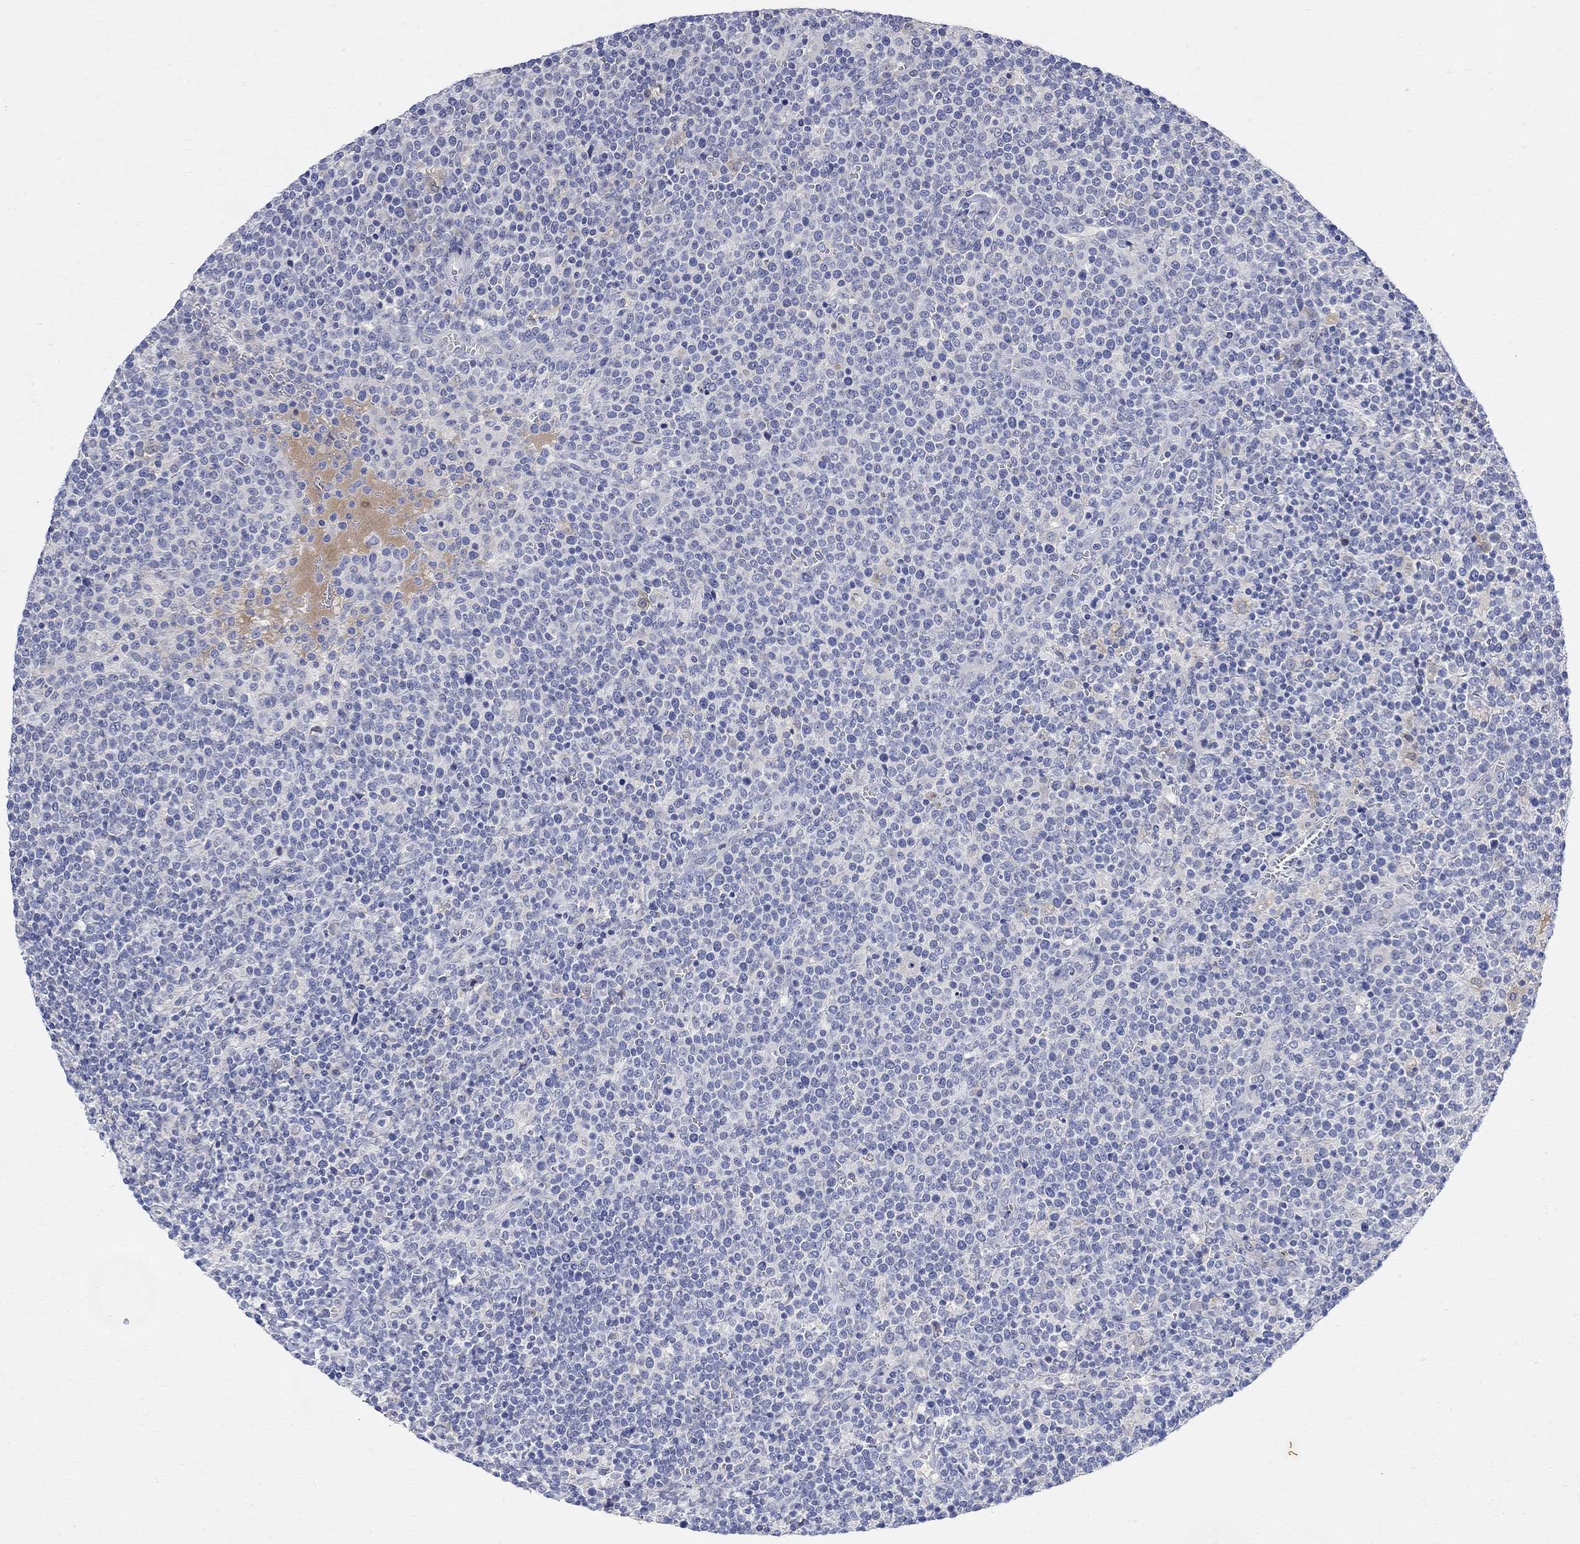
{"staining": {"intensity": "negative", "quantity": "none", "location": "none"}, "tissue": "lymphoma", "cell_type": "Tumor cells", "image_type": "cancer", "snomed": [{"axis": "morphology", "description": "Malignant lymphoma, non-Hodgkin's type, High grade"}, {"axis": "topography", "description": "Lymph node"}], "caption": "Immunohistochemistry (IHC) micrograph of malignant lymphoma, non-Hodgkin's type (high-grade) stained for a protein (brown), which displays no expression in tumor cells.", "gene": "FNDC5", "patient": {"sex": "male", "age": 61}}